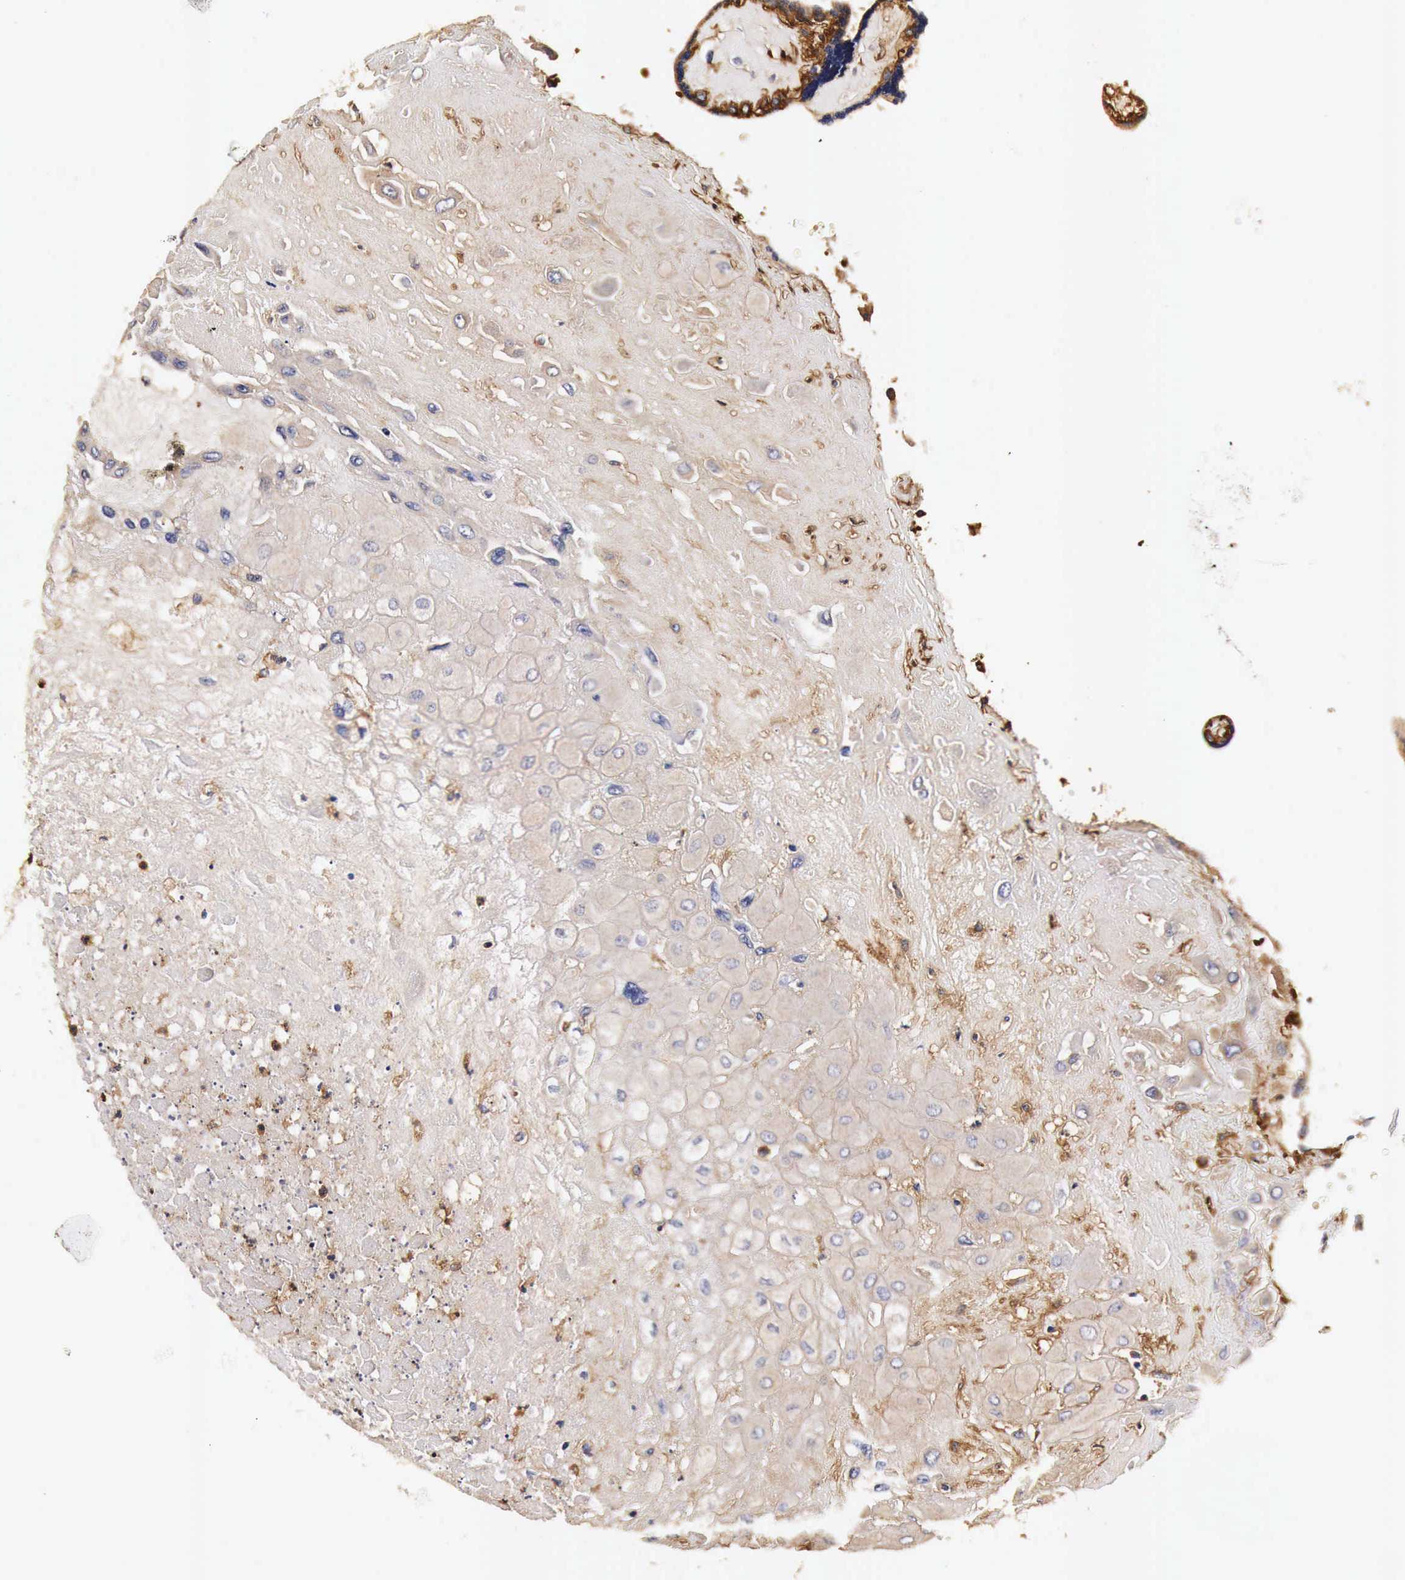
{"staining": {"intensity": "weak", "quantity": ">75%", "location": "cytoplasmic/membranous"}, "tissue": "placenta", "cell_type": "Decidual cells", "image_type": "normal", "snomed": [{"axis": "morphology", "description": "Normal tissue, NOS"}, {"axis": "topography", "description": "Placenta"}], "caption": "A brown stain labels weak cytoplasmic/membranous positivity of a protein in decidual cells of benign placenta. (IHC, brightfield microscopy, high magnification).", "gene": "RP2", "patient": {"sex": "female", "age": 31}}